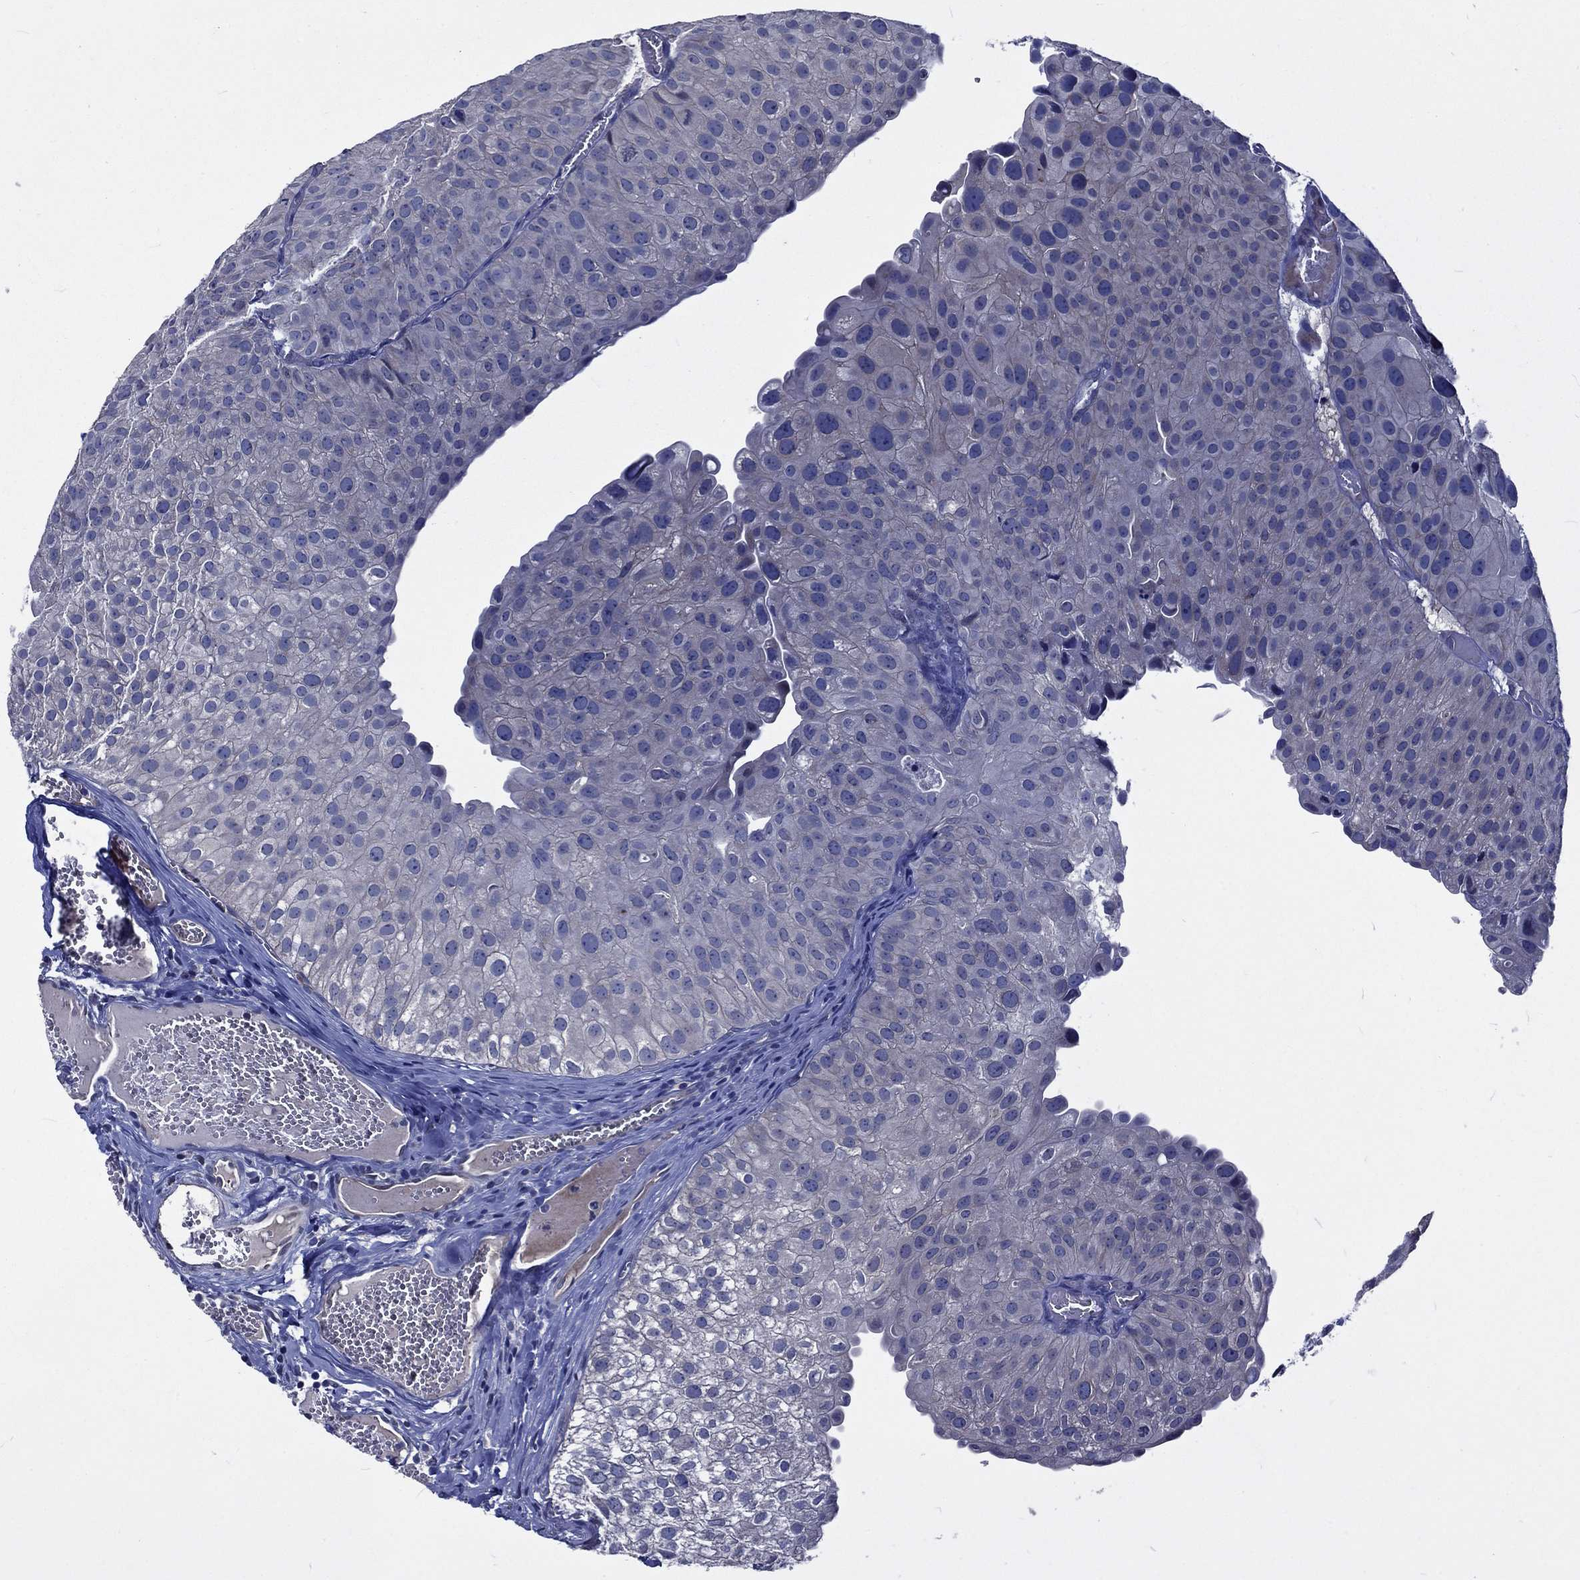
{"staining": {"intensity": "negative", "quantity": "none", "location": "none"}, "tissue": "urothelial cancer", "cell_type": "Tumor cells", "image_type": "cancer", "snomed": [{"axis": "morphology", "description": "Urothelial carcinoma, Low grade"}, {"axis": "topography", "description": "Urinary bladder"}], "caption": "The histopathology image displays no staining of tumor cells in low-grade urothelial carcinoma. (DAB IHC with hematoxylin counter stain).", "gene": "CETN3", "patient": {"sex": "female", "age": 78}}